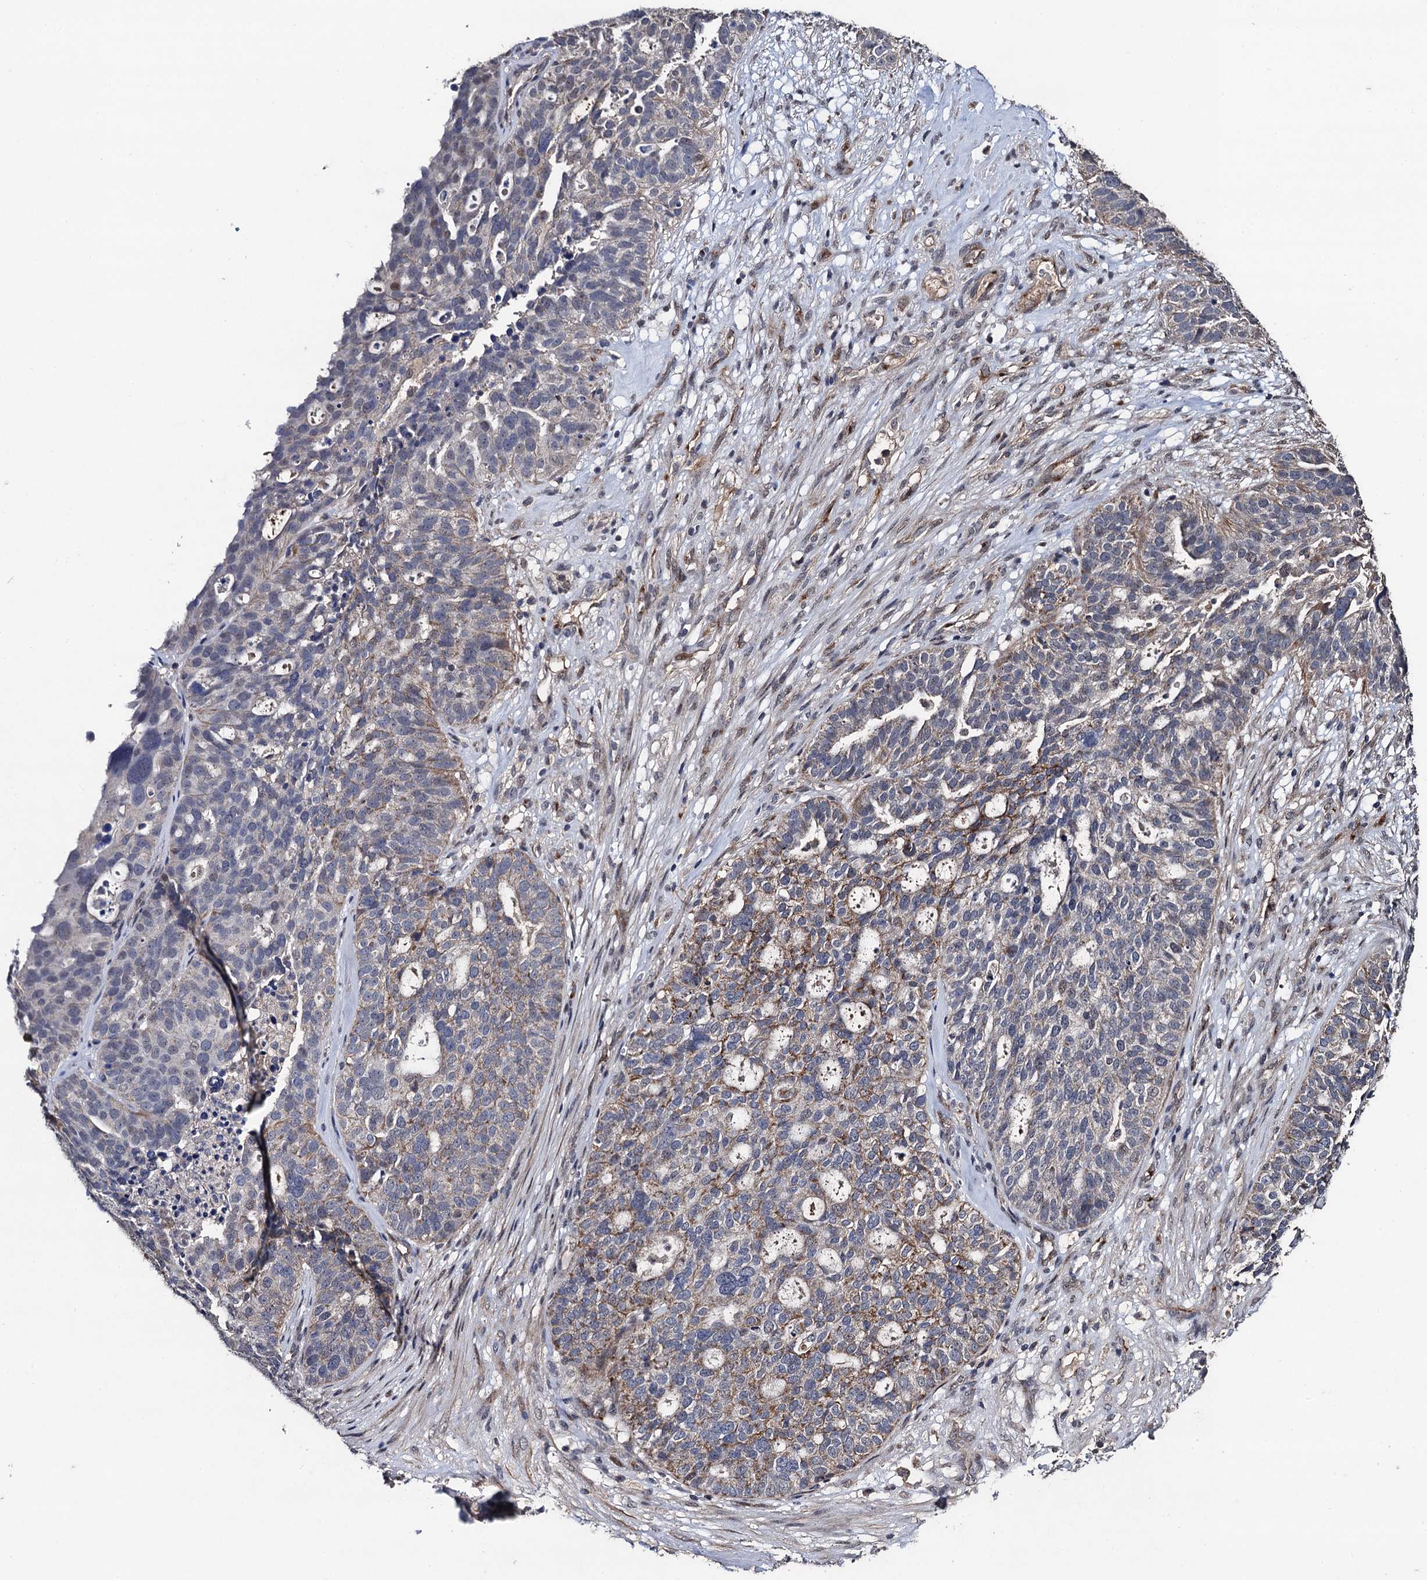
{"staining": {"intensity": "weak", "quantity": "<25%", "location": "cytoplasmic/membranous"}, "tissue": "ovarian cancer", "cell_type": "Tumor cells", "image_type": "cancer", "snomed": [{"axis": "morphology", "description": "Cystadenocarcinoma, serous, NOS"}, {"axis": "topography", "description": "Ovary"}], "caption": "This is a micrograph of immunohistochemistry (IHC) staining of serous cystadenocarcinoma (ovarian), which shows no staining in tumor cells. Brightfield microscopy of immunohistochemistry stained with DAB (3,3'-diaminobenzidine) (brown) and hematoxylin (blue), captured at high magnification.", "gene": "PPTC7", "patient": {"sex": "female", "age": 59}}